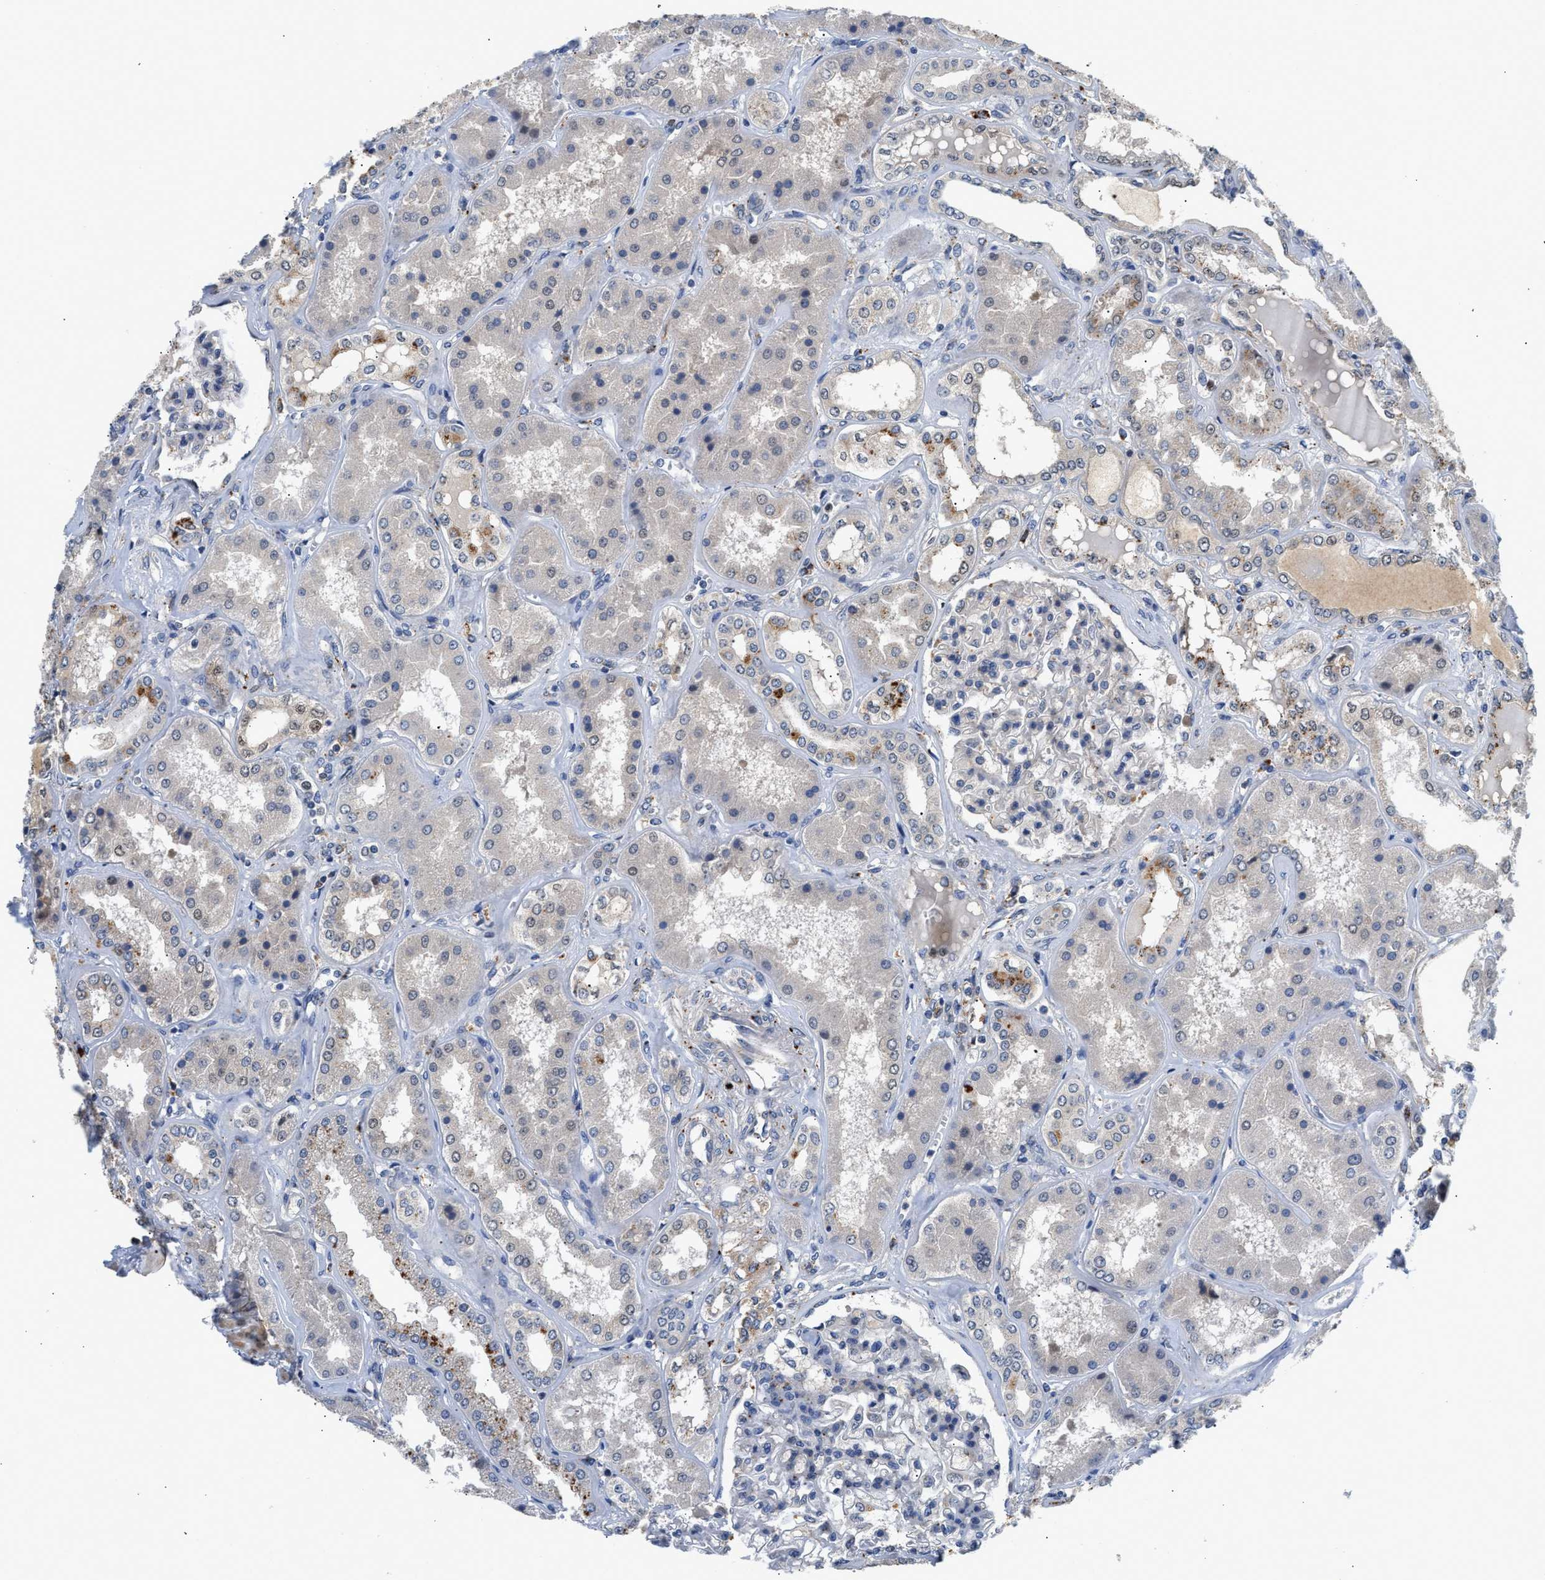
{"staining": {"intensity": "negative", "quantity": "none", "location": "none"}, "tissue": "kidney", "cell_type": "Cells in glomeruli", "image_type": "normal", "snomed": [{"axis": "morphology", "description": "Normal tissue, NOS"}, {"axis": "topography", "description": "Kidney"}], "caption": "DAB (3,3'-diaminobenzidine) immunohistochemical staining of normal kidney demonstrates no significant staining in cells in glomeruli.", "gene": "PPM1L", "patient": {"sex": "female", "age": 56}}